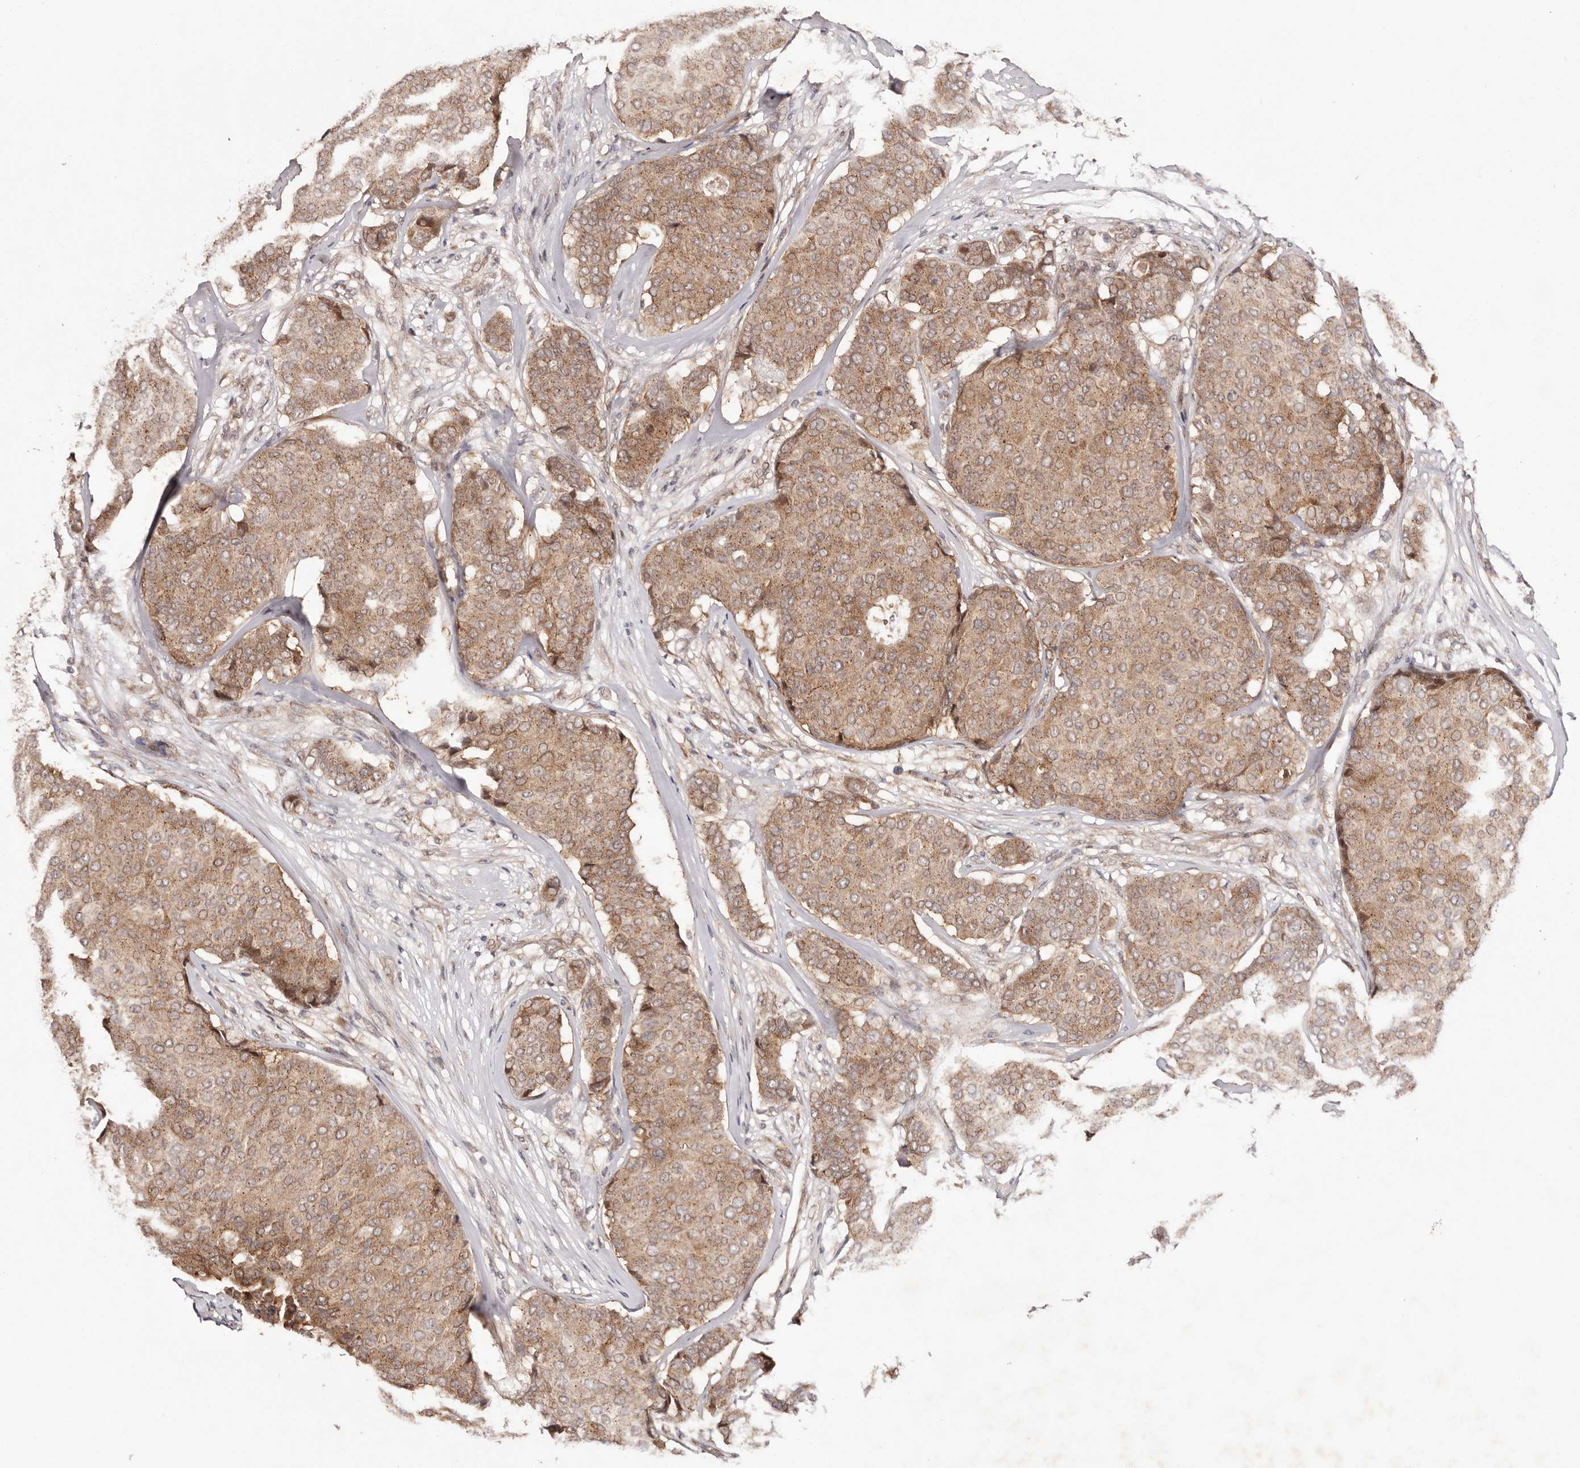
{"staining": {"intensity": "moderate", "quantity": ">75%", "location": "cytoplasmic/membranous"}, "tissue": "breast cancer", "cell_type": "Tumor cells", "image_type": "cancer", "snomed": [{"axis": "morphology", "description": "Duct carcinoma"}, {"axis": "topography", "description": "Breast"}], "caption": "Immunohistochemical staining of human intraductal carcinoma (breast) demonstrates medium levels of moderate cytoplasmic/membranous protein expression in about >75% of tumor cells. The staining was performed using DAB, with brown indicating positive protein expression. Nuclei are stained blue with hematoxylin.", "gene": "EGR3", "patient": {"sex": "female", "age": 75}}